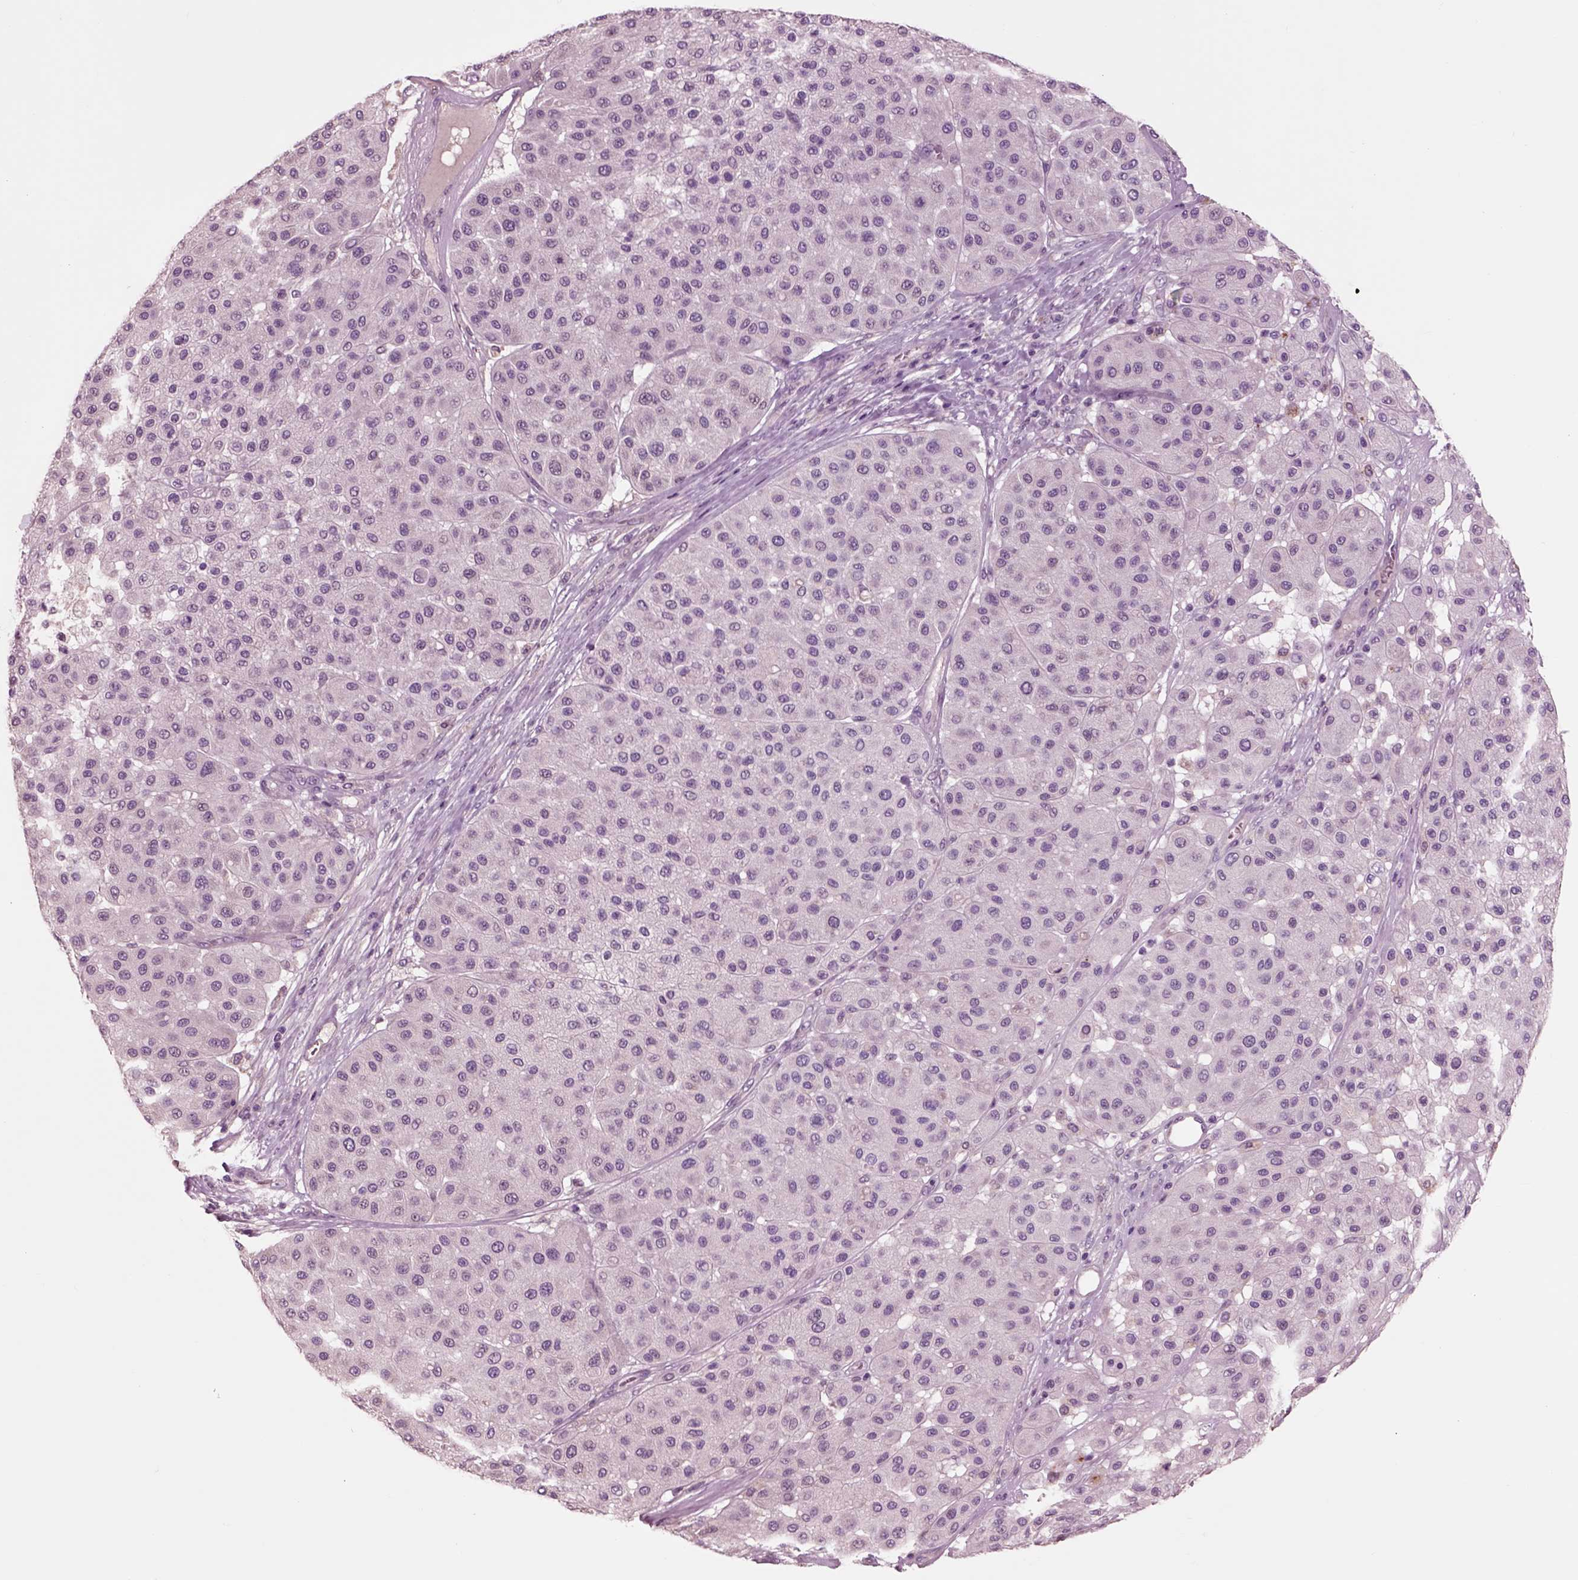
{"staining": {"intensity": "negative", "quantity": "none", "location": "none"}, "tissue": "melanoma", "cell_type": "Tumor cells", "image_type": "cancer", "snomed": [{"axis": "morphology", "description": "Malignant melanoma, Metastatic site"}, {"axis": "topography", "description": "Smooth muscle"}], "caption": "An image of malignant melanoma (metastatic site) stained for a protein demonstrates no brown staining in tumor cells. (Brightfield microscopy of DAB immunohistochemistry at high magnification).", "gene": "CHGB", "patient": {"sex": "male", "age": 41}}